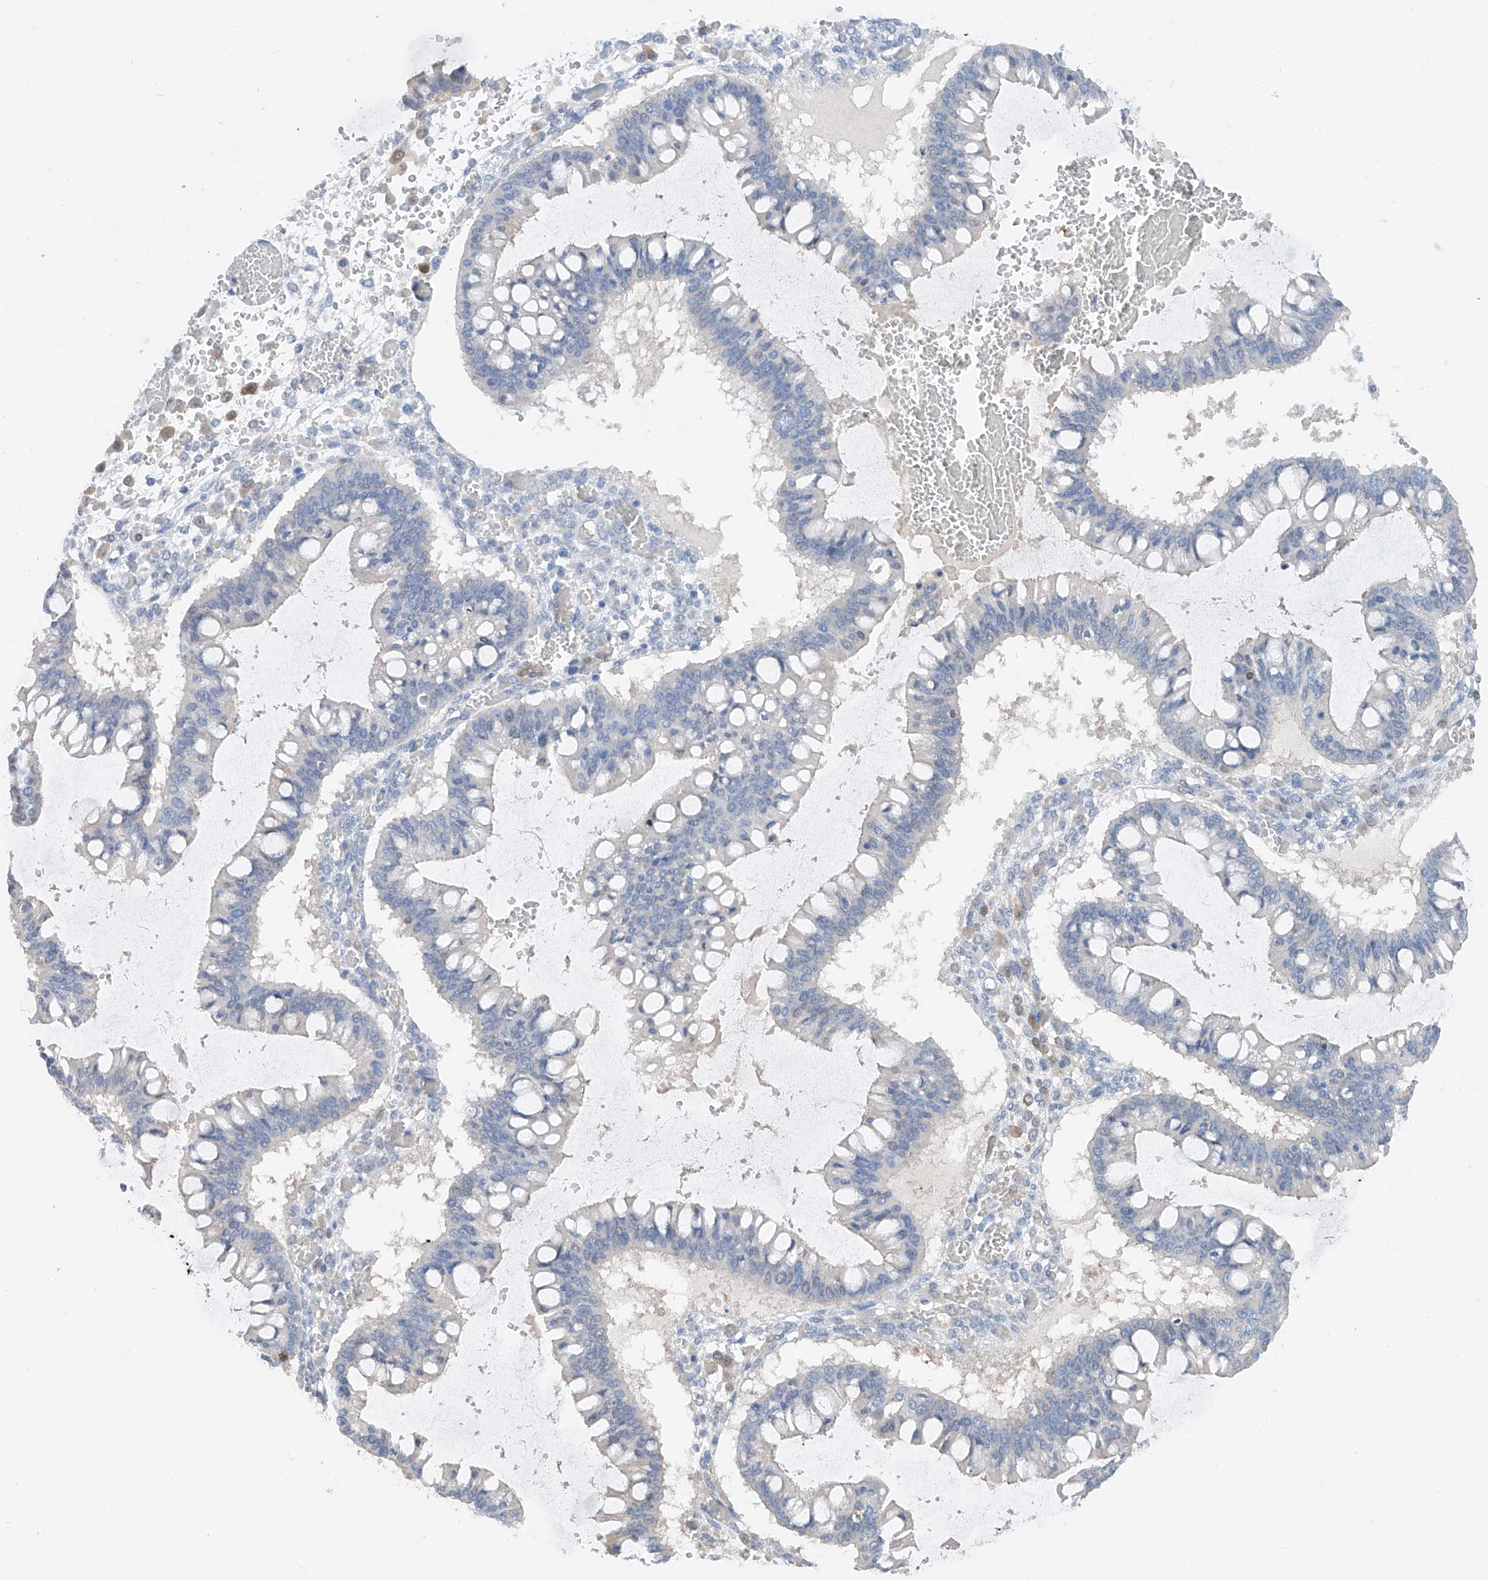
{"staining": {"intensity": "negative", "quantity": "none", "location": "none"}, "tissue": "ovarian cancer", "cell_type": "Tumor cells", "image_type": "cancer", "snomed": [{"axis": "morphology", "description": "Cystadenocarcinoma, mucinous, NOS"}, {"axis": "topography", "description": "Ovary"}], "caption": "Micrograph shows no significant protein staining in tumor cells of ovarian cancer (mucinous cystadenocarcinoma).", "gene": "FUCA2", "patient": {"sex": "female", "age": 73}}